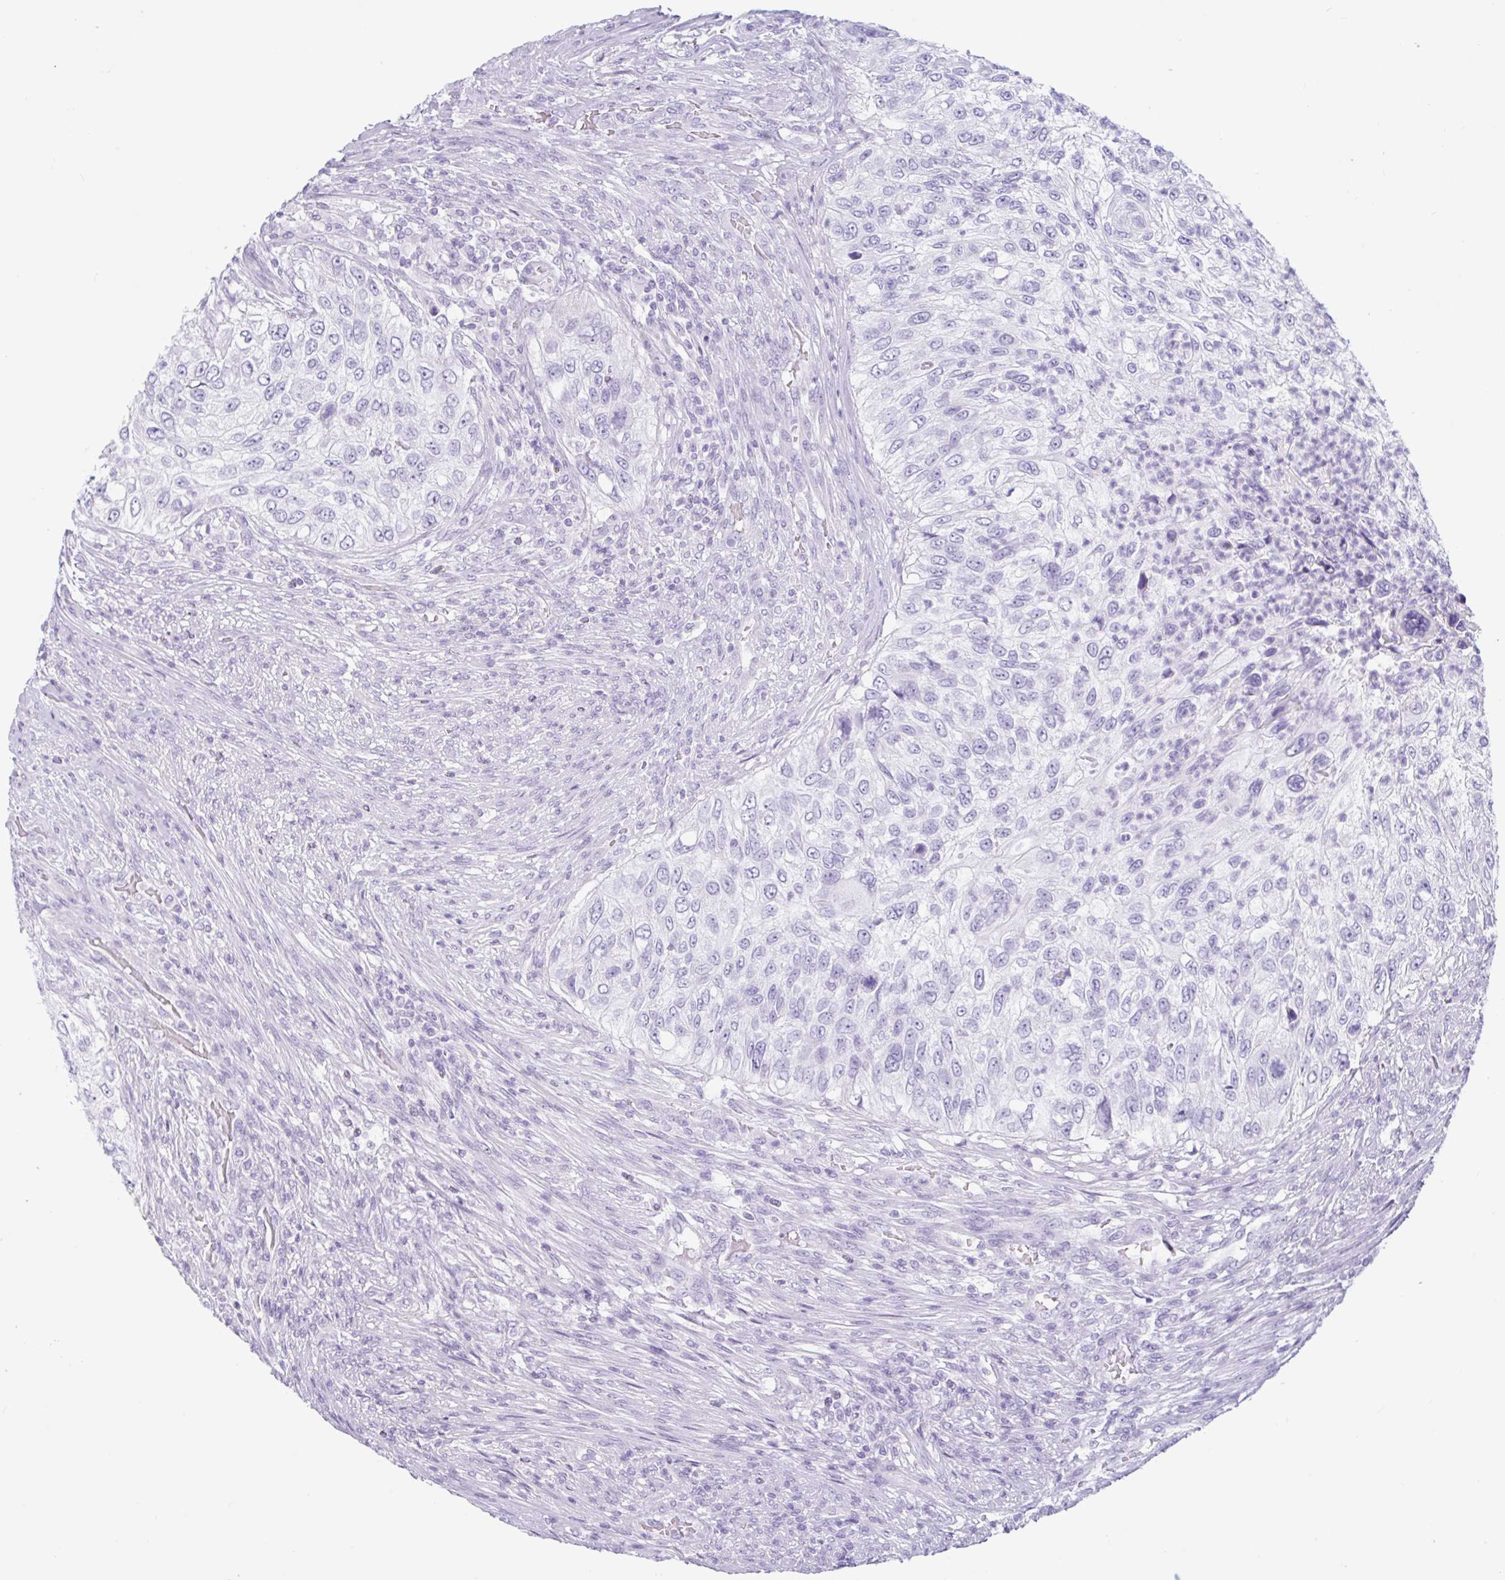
{"staining": {"intensity": "negative", "quantity": "none", "location": "none"}, "tissue": "urothelial cancer", "cell_type": "Tumor cells", "image_type": "cancer", "snomed": [{"axis": "morphology", "description": "Urothelial carcinoma, High grade"}, {"axis": "topography", "description": "Urinary bladder"}], "caption": "Tumor cells show no significant protein expression in urothelial cancer.", "gene": "CTSE", "patient": {"sex": "female", "age": 60}}